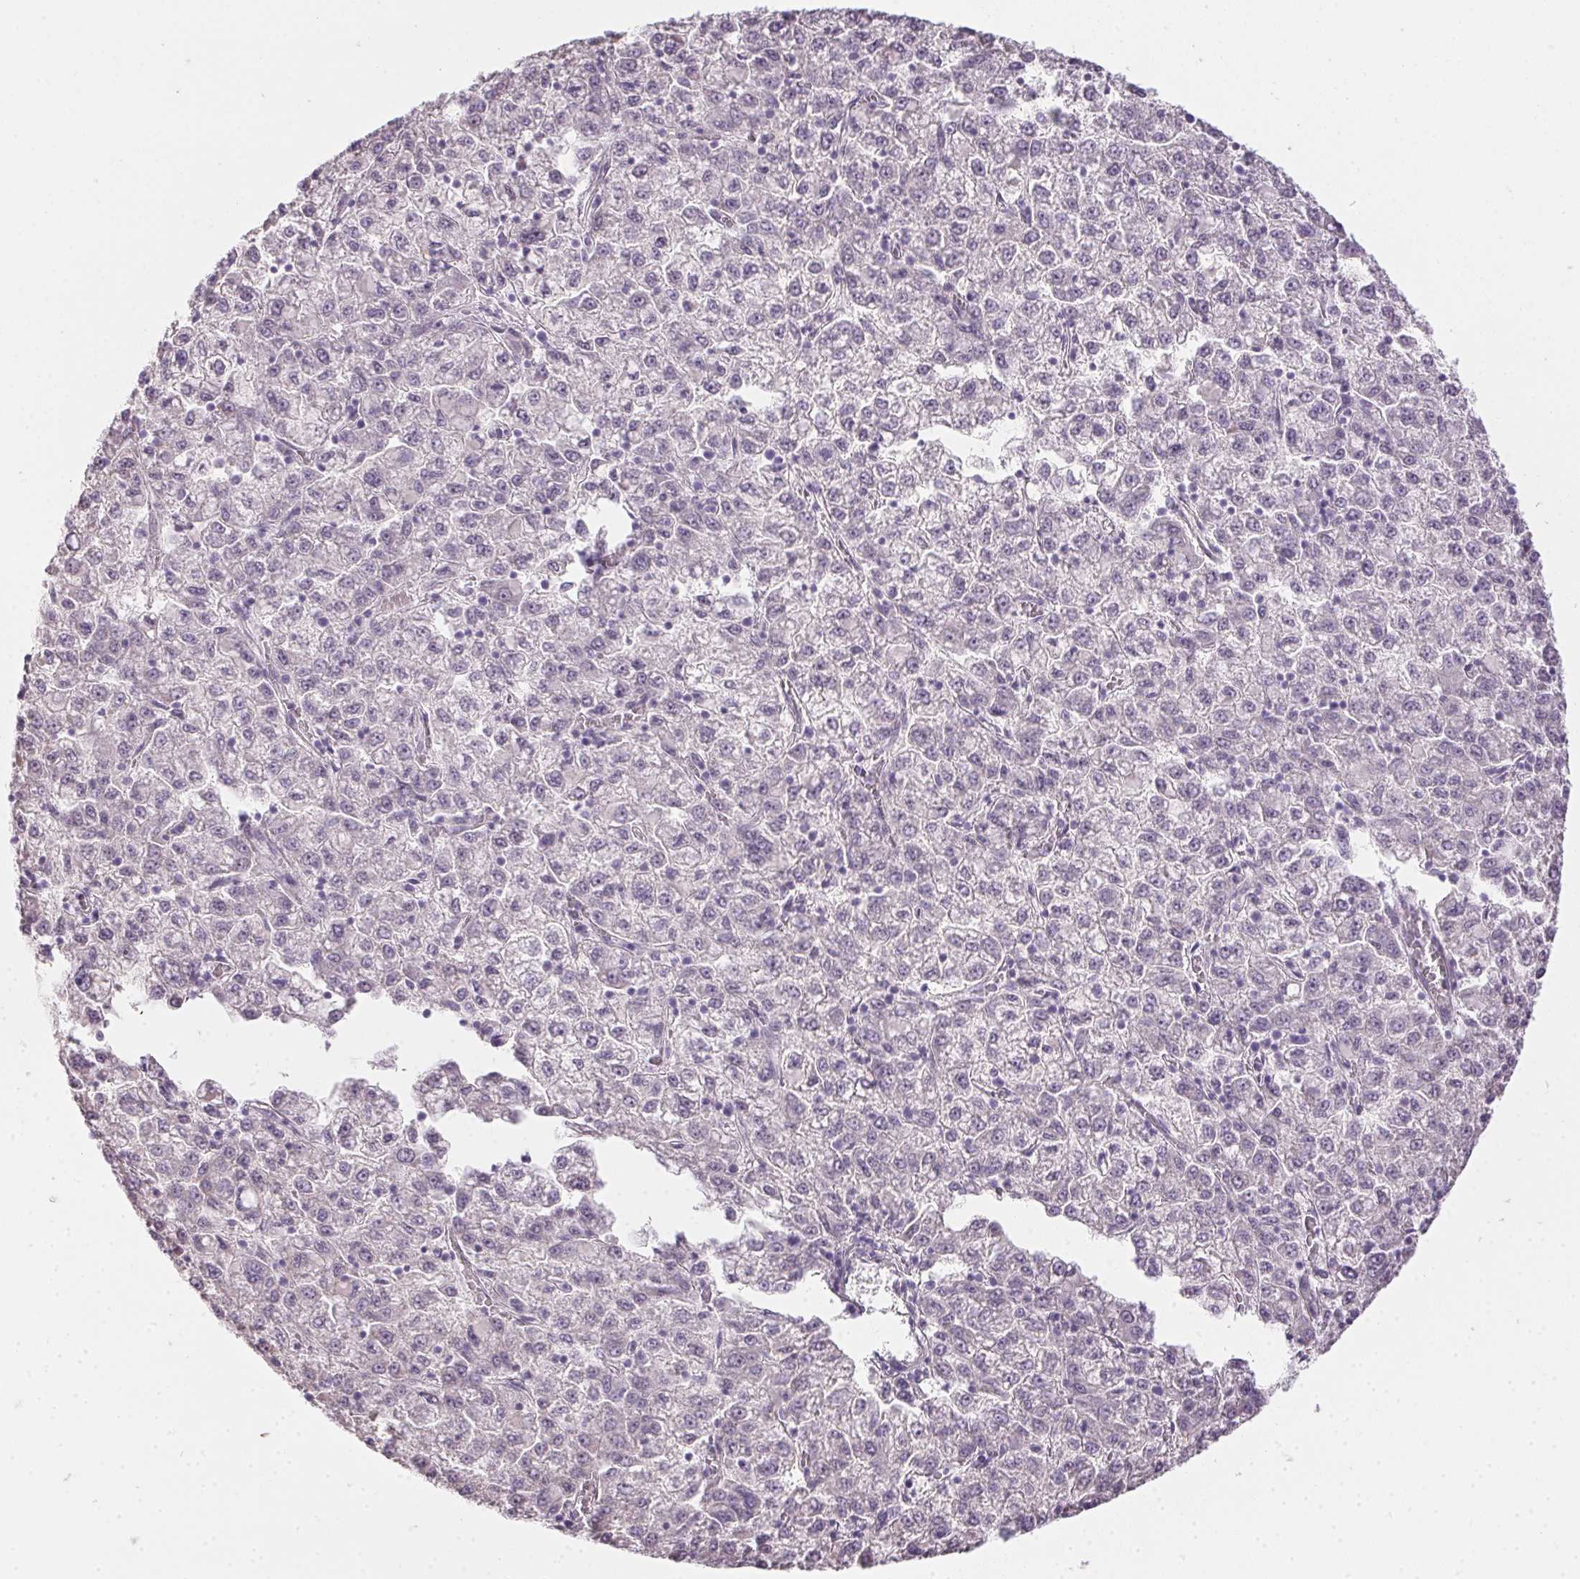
{"staining": {"intensity": "negative", "quantity": "none", "location": "none"}, "tissue": "liver cancer", "cell_type": "Tumor cells", "image_type": "cancer", "snomed": [{"axis": "morphology", "description": "Carcinoma, Hepatocellular, NOS"}, {"axis": "topography", "description": "Liver"}], "caption": "Liver cancer stained for a protein using IHC shows no expression tumor cells.", "gene": "CTCFL", "patient": {"sex": "male", "age": 40}}